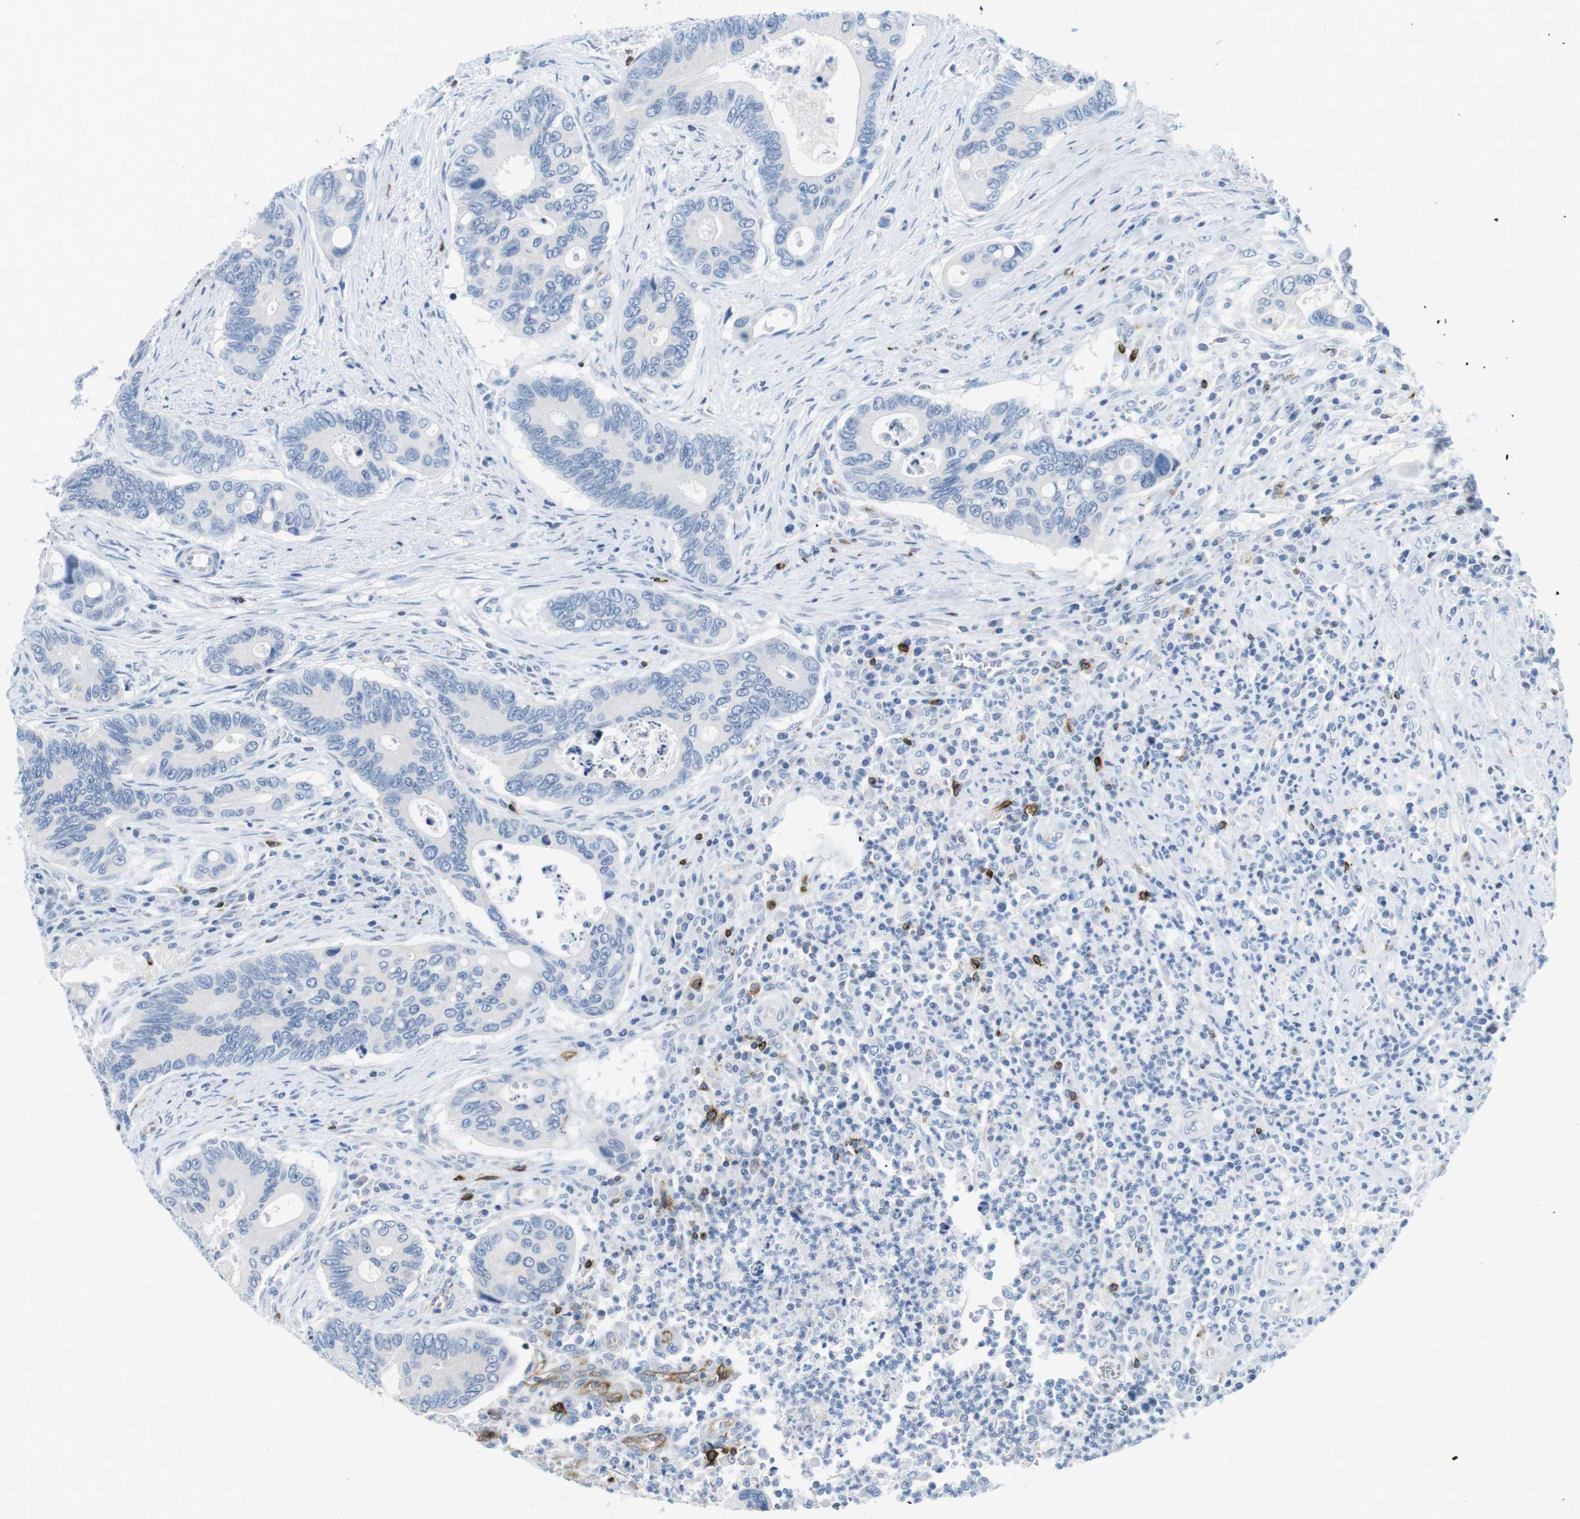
{"staining": {"intensity": "negative", "quantity": "none", "location": "none"}, "tissue": "colorectal cancer", "cell_type": "Tumor cells", "image_type": "cancer", "snomed": [{"axis": "morphology", "description": "Inflammation, NOS"}, {"axis": "morphology", "description": "Adenocarcinoma, NOS"}, {"axis": "topography", "description": "Colon"}], "caption": "Human colorectal cancer (adenocarcinoma) stained for a protein using IHC demonstrates no positivity in tumor cells.", "gene": "TNFRSF4", "patient": {"sex": "male", "age": 72}}